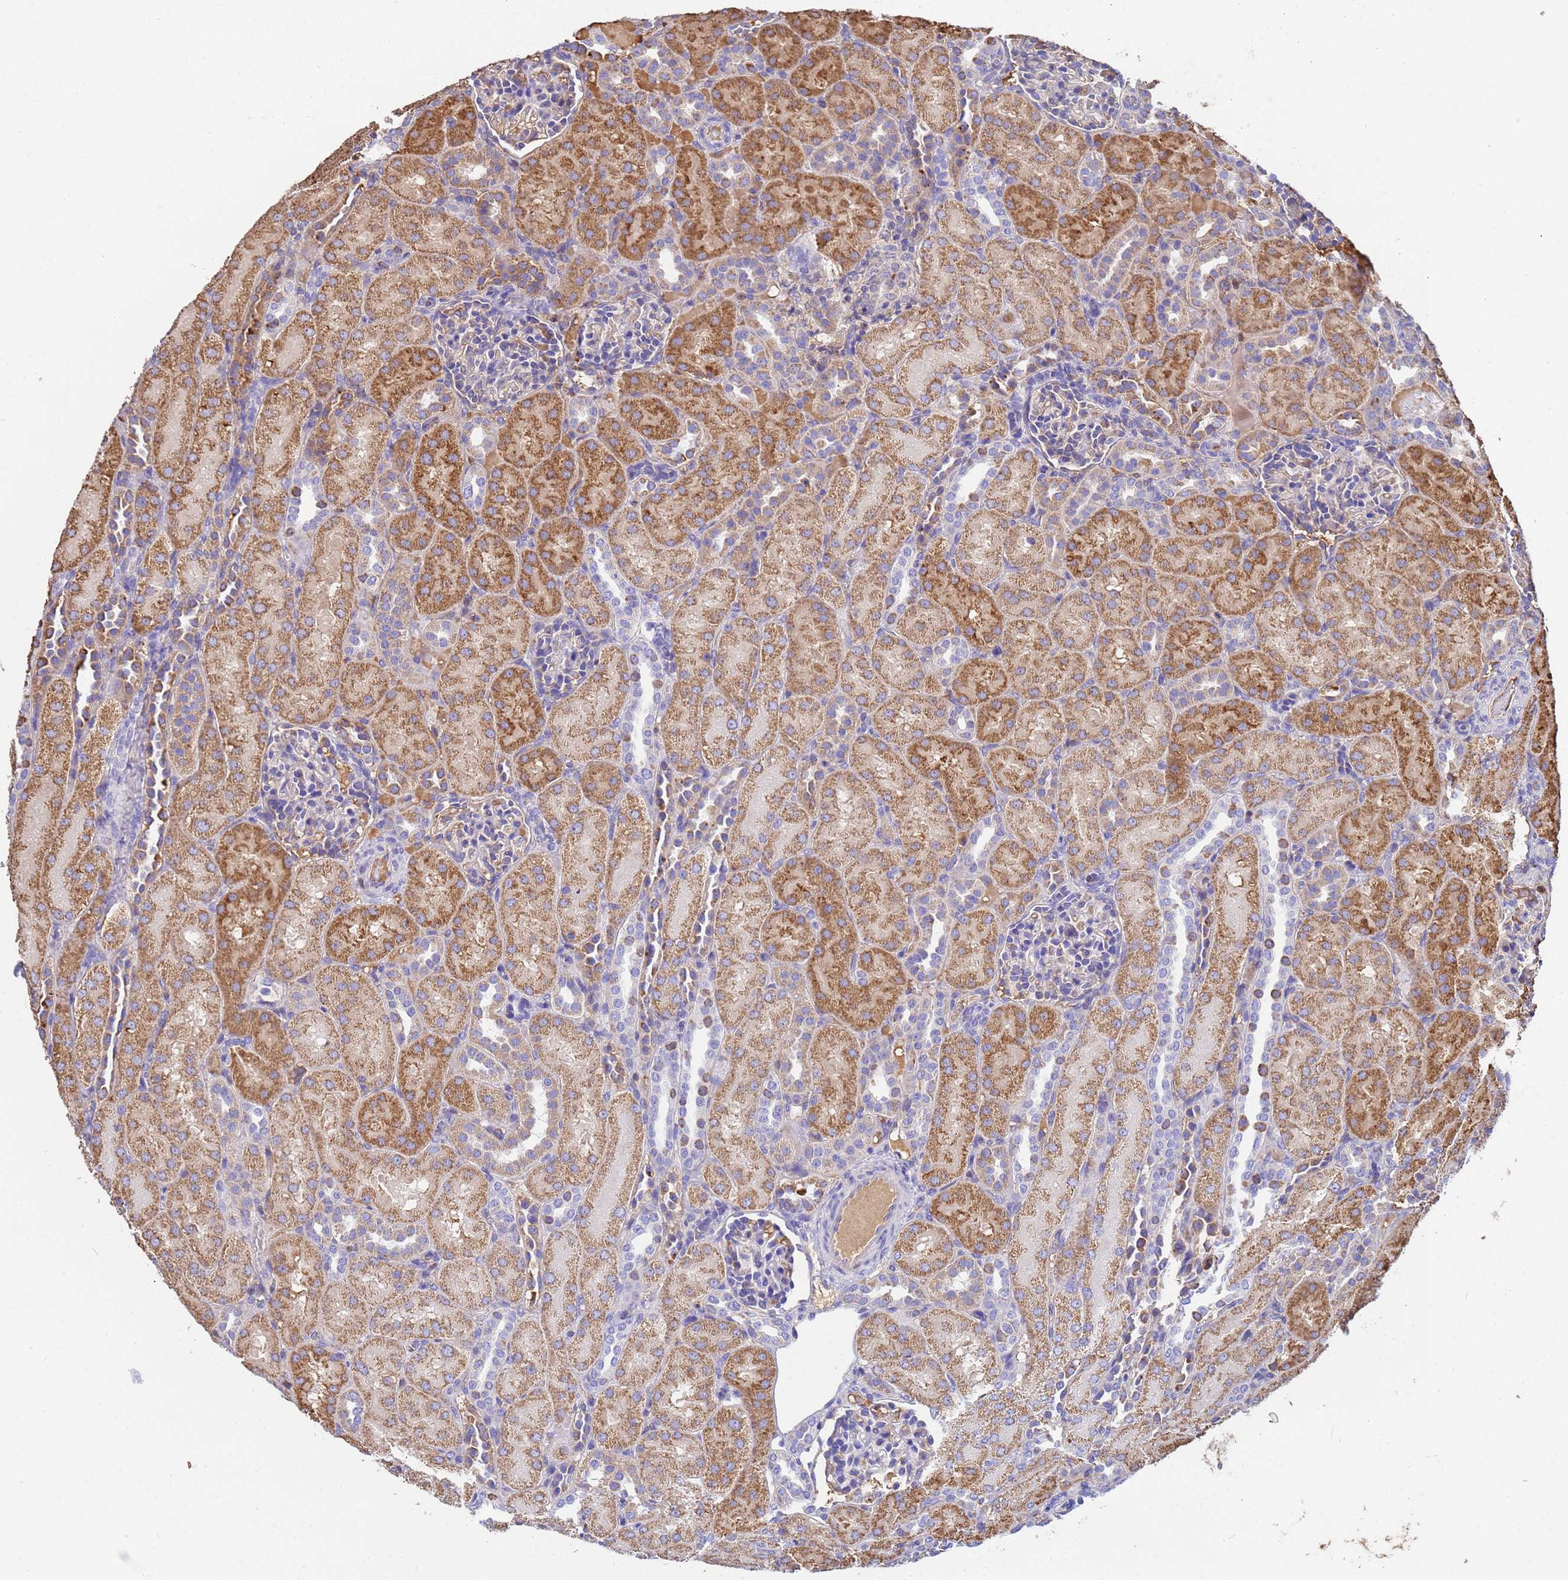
{"staining": {"intensity": "weak", "quantity": "<25%", "location": "cytoplasmic/membranous"}, "tissue": "kidney", "cell_type": "Cells in glomeruli", "image_type": "normal", "snomed": [{"axis": "morphology", "description": "Normal tissue, NOS"}, {"axis": "topography", "description": "Kidney"}], "caption": "Histopathology image shows no protein expression in cells in glomeruli of unremarkable kidney.", "gene": "GLUD1", "patient": {"sex": "male", "age": 1}}